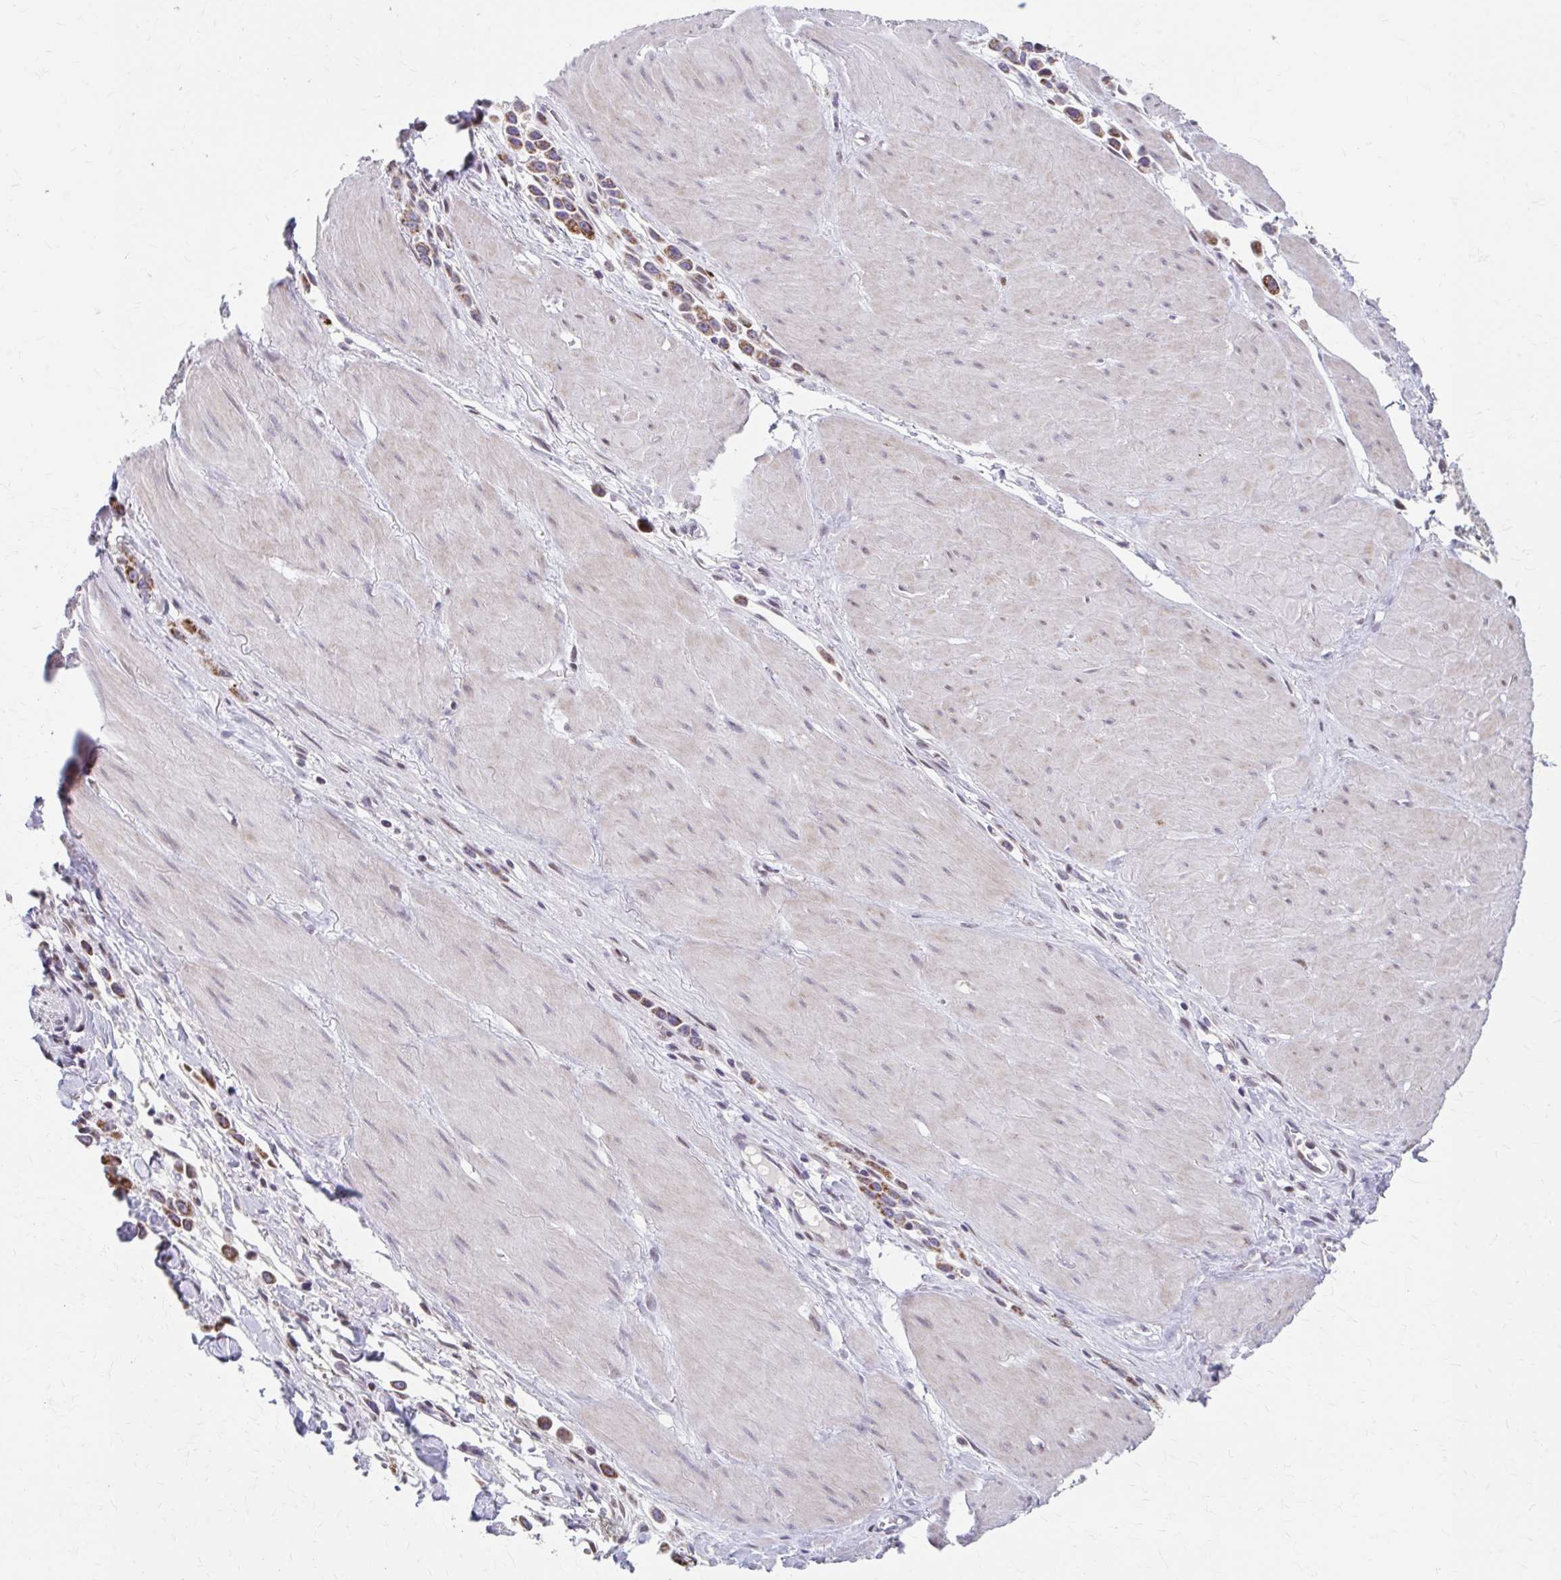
{"staining": {"intensity": "moderate", "quantity": ">75%", "location": "cytoplasmic/membranous"}, "tissue": "stomach cancer", "cell_type": "Tumor cells", "image_type": "cancer", "snomed": [{"axis": "morphology", "description": "Adenocarcinoma, NOS"}, {"axis": "topography", "description": "Stomach"}], "caption": "Immunohistochemical staining of stomach cancer reveals moderate cytoplasmic/membranous protein positivity in approximately >75% of tumor cells.", "gene": "BEAN1", "patient": {"sex": "male", "age": 47}}